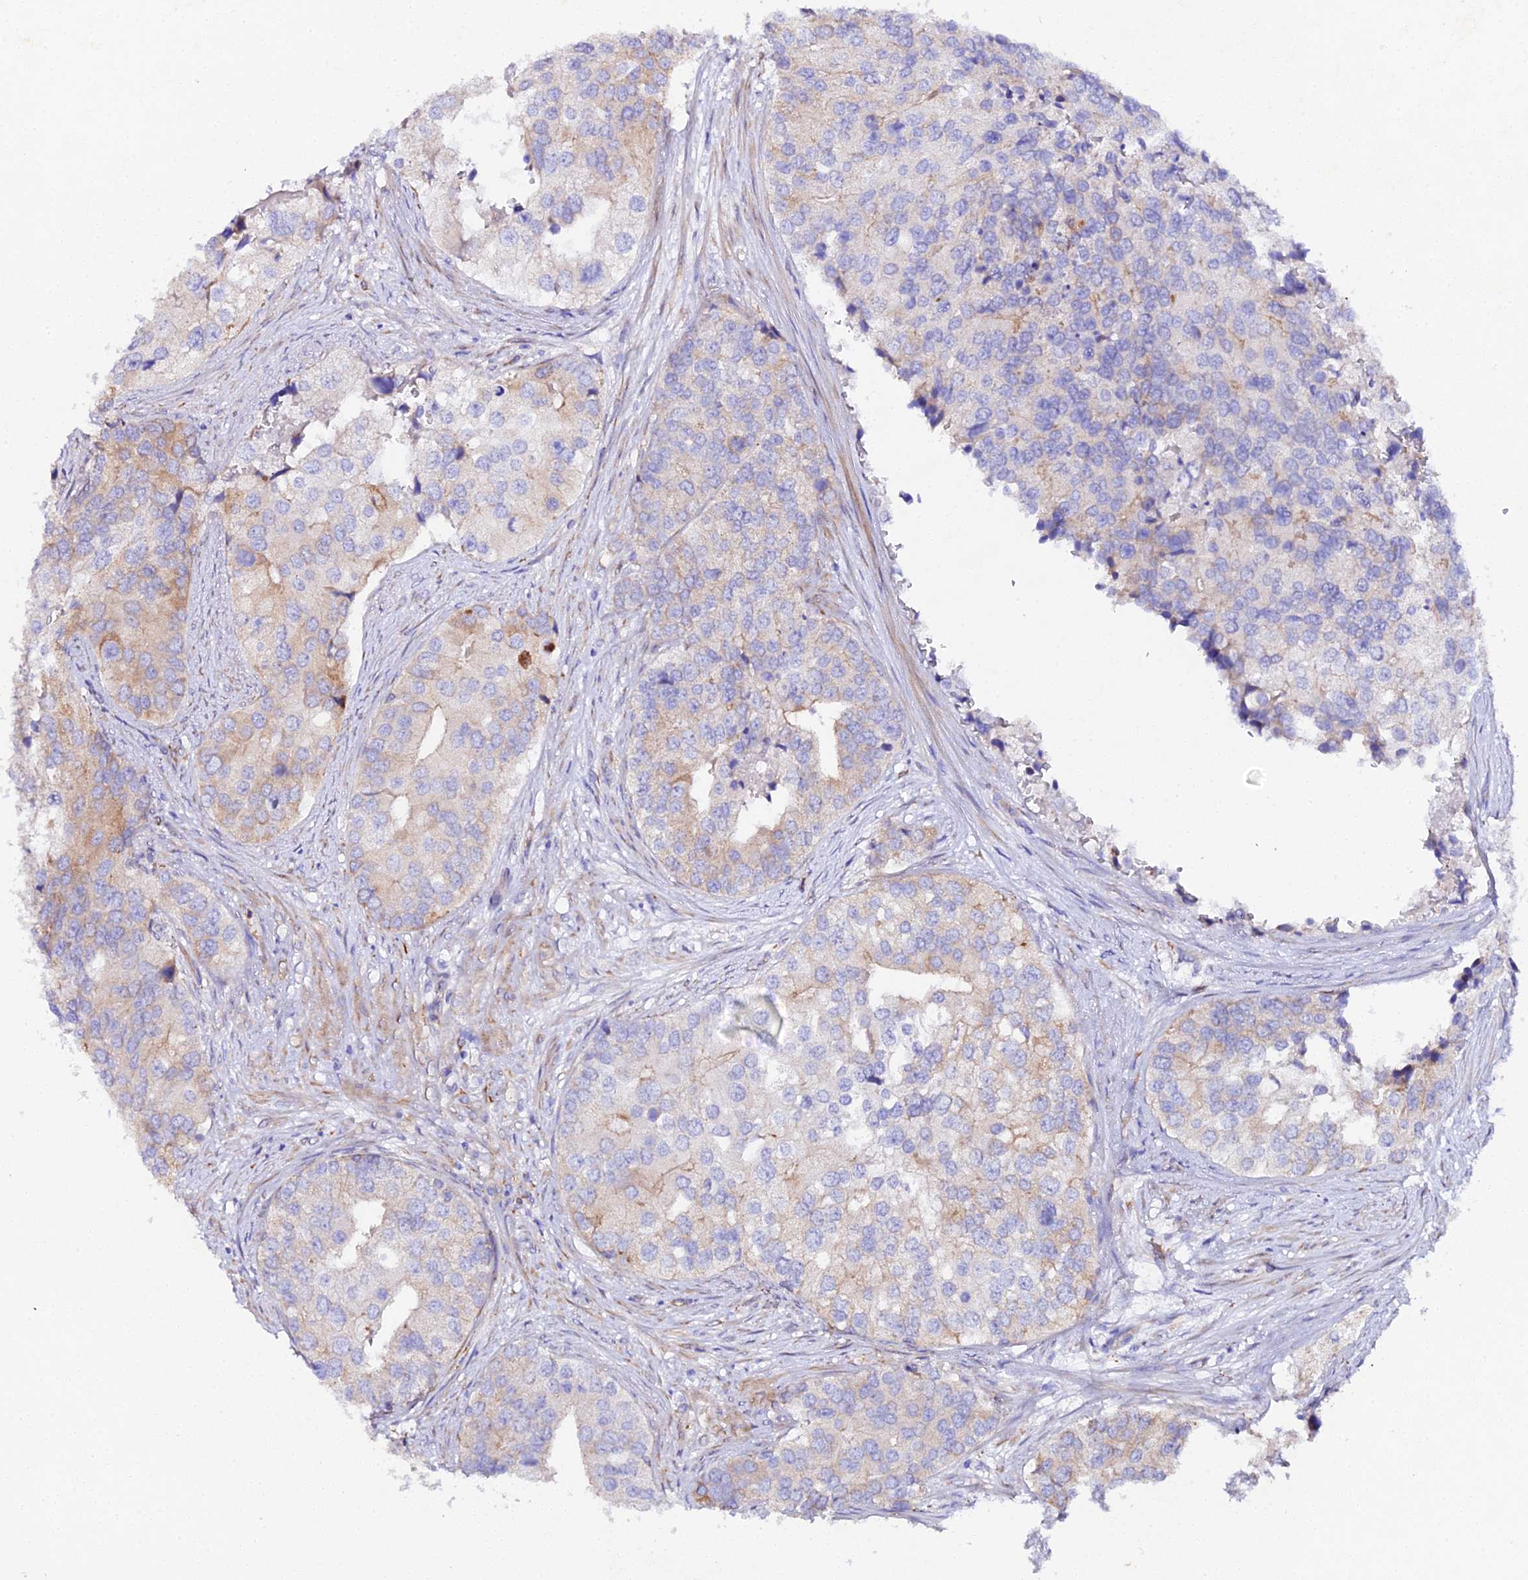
{"staining": {"intensity": "moderate", "quantity": "<25%", "location": "cytoplasmic/membranous"}, "tissue": "prostate cancer", "cell_type": "Tumor cells", "image_type": "cancer", "snomed": [{"axis": "morphology", "description": "Adenocarcinoma, High grade"}, {"axis": "topography", "description": "Prostate"}], "caption": "Tumor cells display low levels of moderate cytoplasmic/membranous staining in approximately <25% of cells in prostate cancer (high-grade adenocarcinoma).", "gene": "CFAP45", "patient": {"sex": "male", "age": 62}}